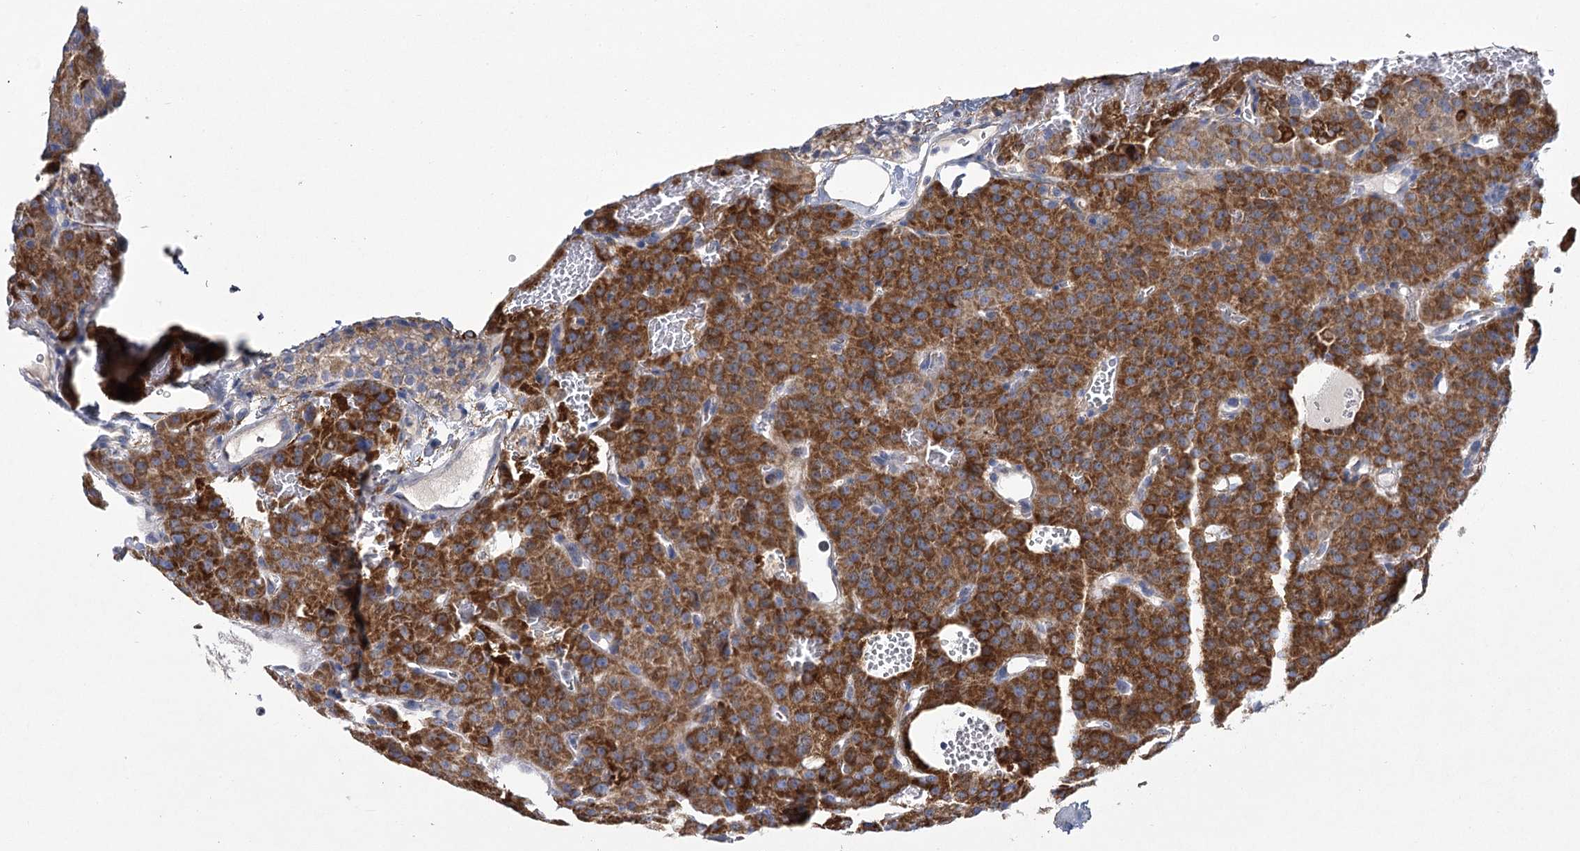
{"staining": {"intensity": "strong", "quantity": ">75%", "location": "cytoplasmic/membranous"}, "tissue": "parathyroid gland", "cell_type": "Glandular cells", "image_type": "normal", "snomed": [{"axis": "morphology", "description": "Normal tissue, NOS"}, {"axis": "morphology", "description": "Adenoma, NOS"}, {"axis": "topography", "description": "Parathyroid gland"}], "caption": "Brown immunohistochemical staining in unremarkable parathyroid gland exhibits strong cytoplasmic/membranous positivity in approximately >75% of glandular cells. (IHC, brightfield microscopy, high magnification).", "gene": "SNX7", "patient": {"sex": "female", "age": 81}}